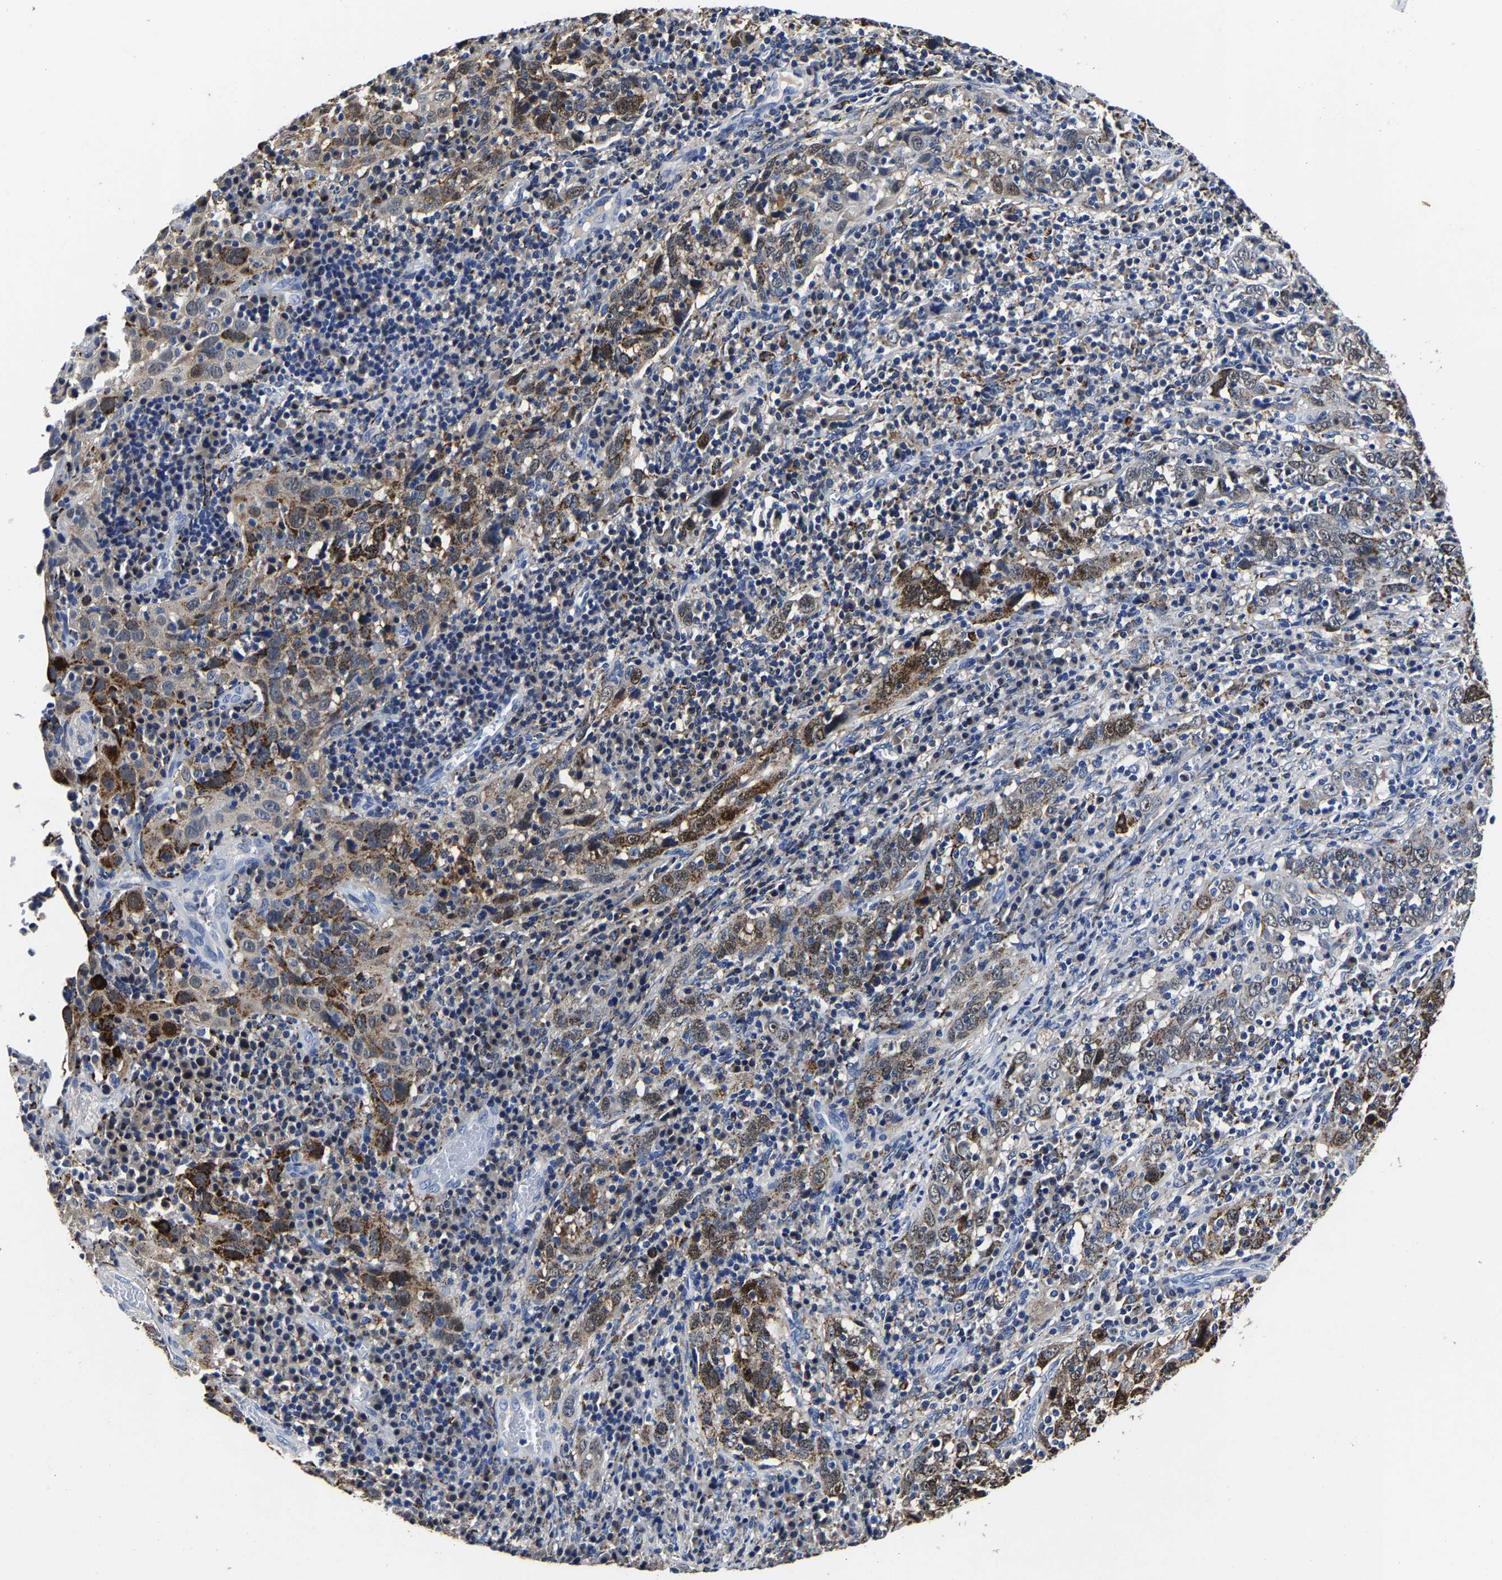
{"staining": {"intensity": "moderate", "quantity": ">75%", "location": "cytoplasmic/membranous"}, "tissue": "cervical cancer", "cell_type": "Tumor cells", "image_type": "cancer", "snomed": [{"axis": "morphology", "description": "Squamous cell carcinoma, NOS"}, {"axis": "topography", "description": "Cervix"}], "caption": "Immunohistochemistry histopathology image of neoplastic tissue: human cervical cancer (squamous cell carcinoma) stained using IHC reveals medium levels of moderate protein expression localized specifically in the cytoplasmic/membranous of tumor cells, appearing as a cytoplasmic/membranous brown color.", "gene": "PSPH", "patient": {"sex": "female", "age": 46}}